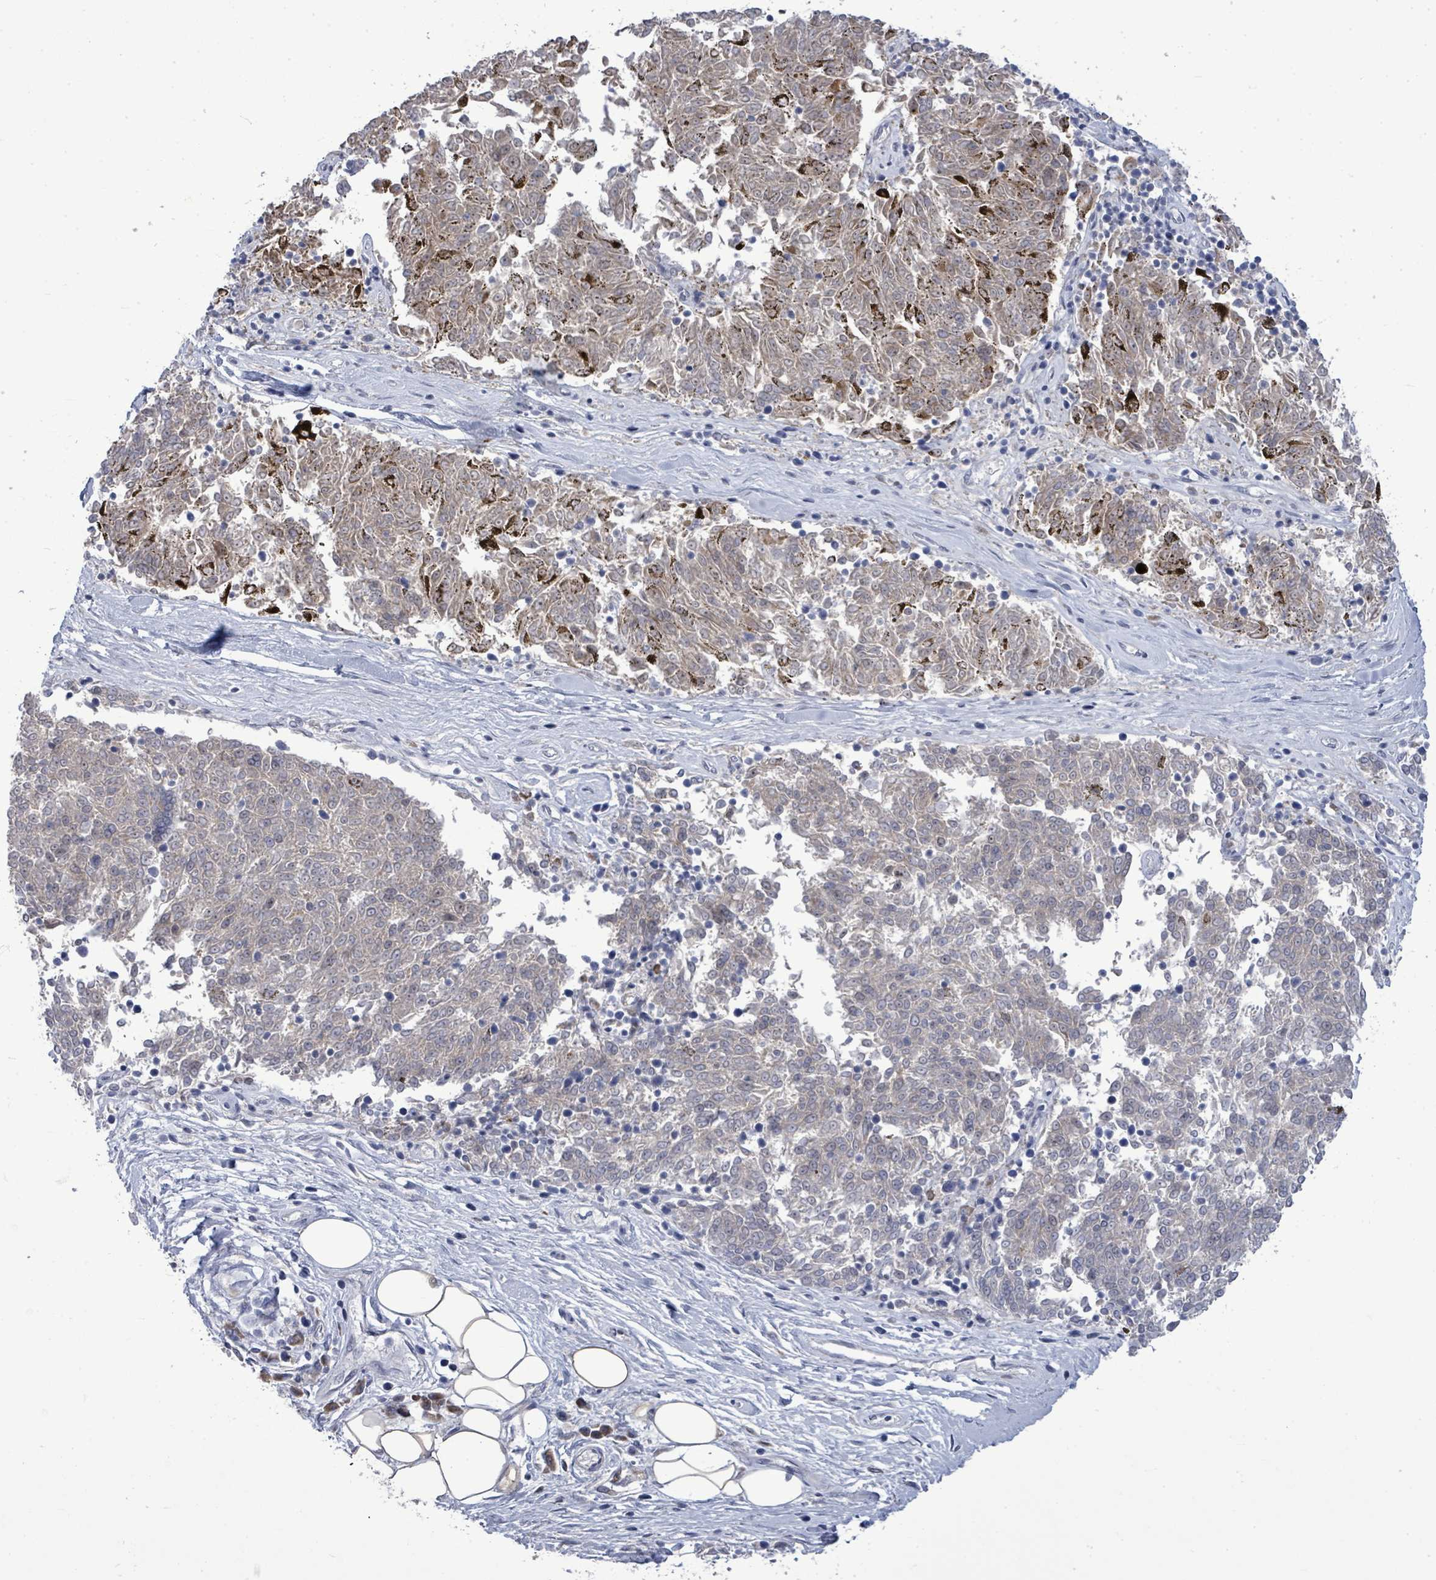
{"staining": {"intensity": "negative", "quantity": "none", "location": "none"}, "tissue": "melanoma", "cell_type": "Tumor cells", "image_type": "cancer", "snomed": [{"axis": "morphology", "description": "Malignant melanoma, NOS"}, {"axis": "topography", "description": "Skin"}], "caption": "This is an immunohistochemistry photomicrograph of malignant melanoma. There is no positivity in tumor cells.", "gene": "SAR1A", "patient": {"sex": "female", "age": 72}}